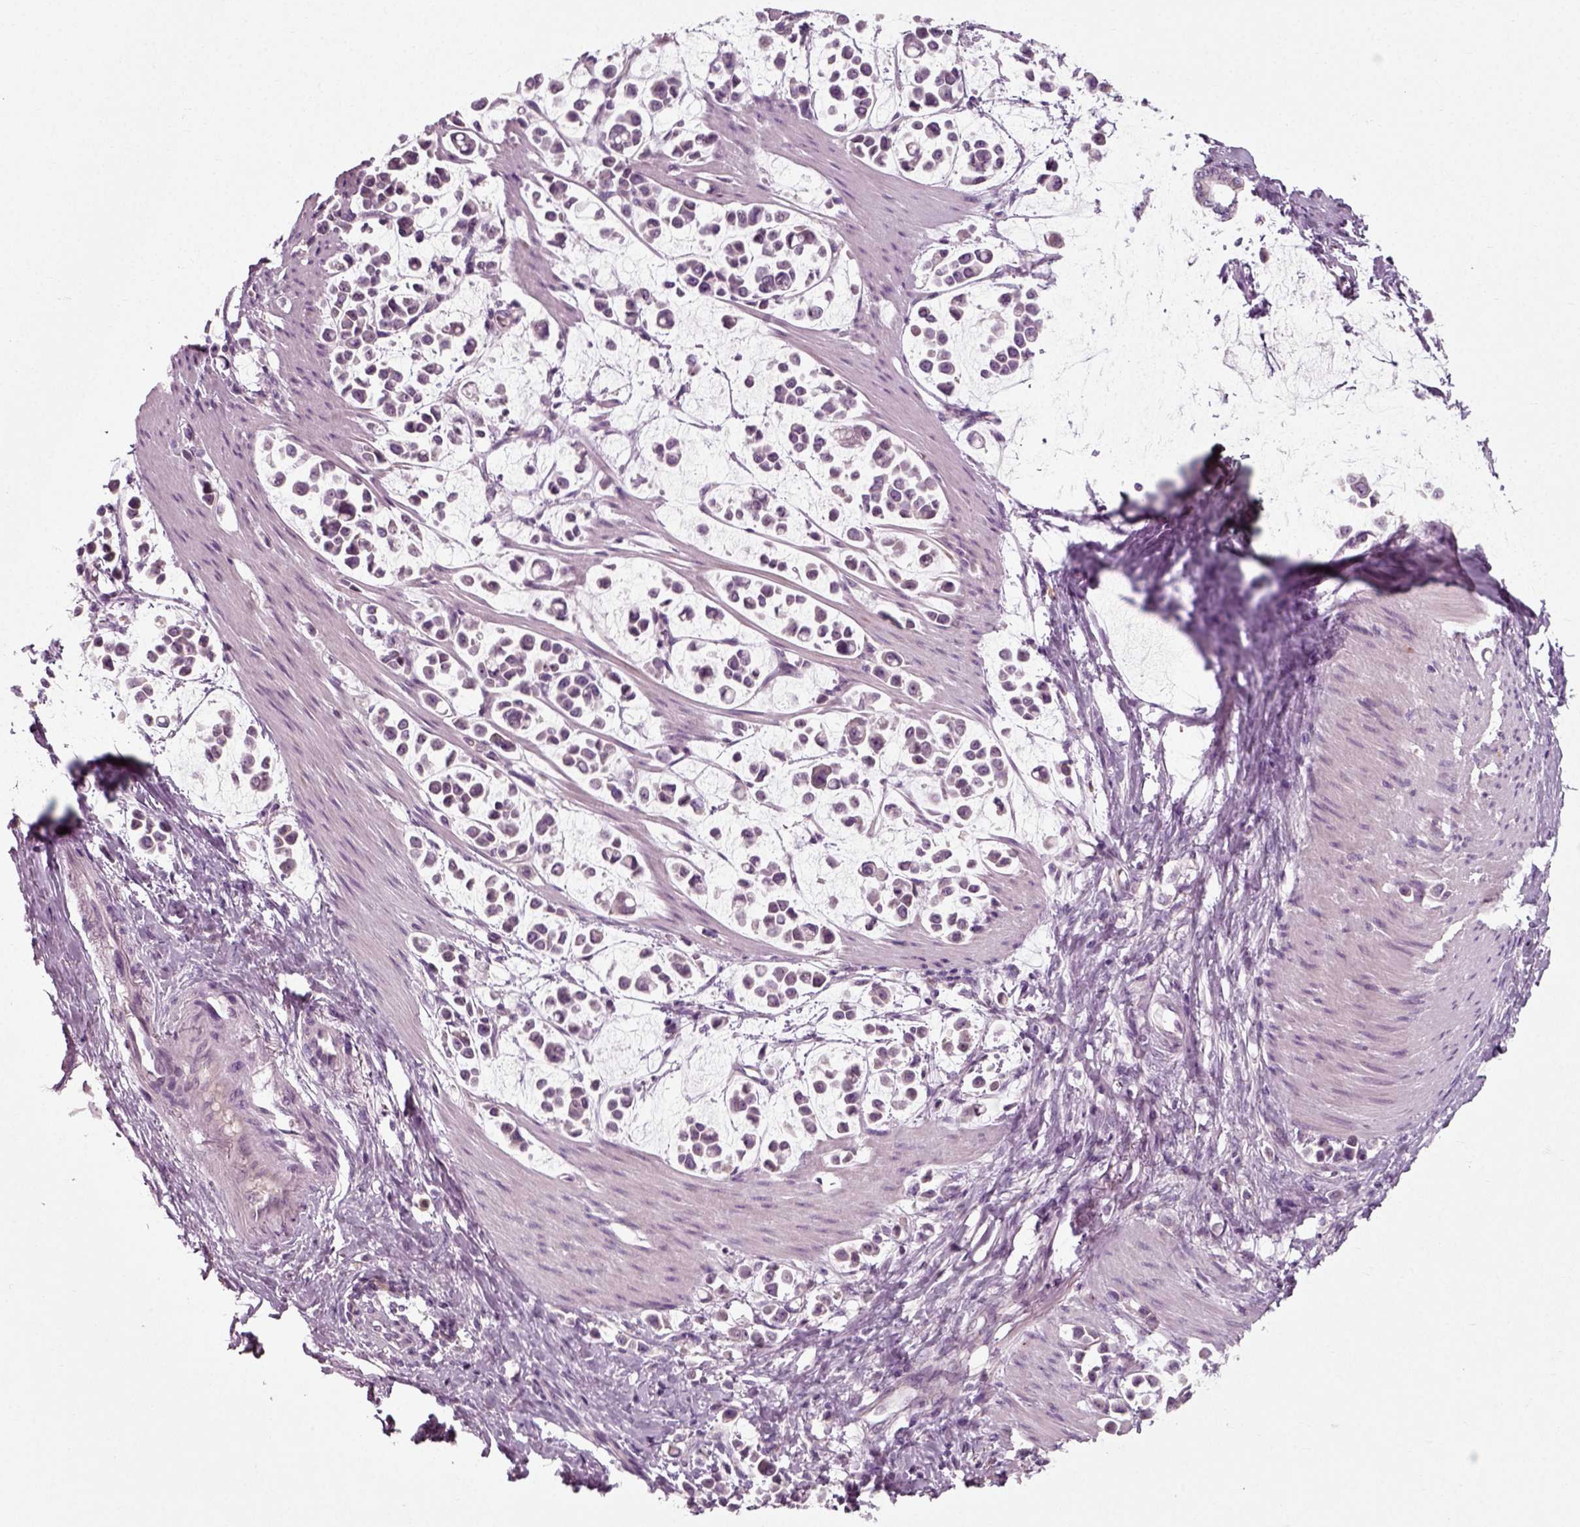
{"staining": {"intensity": "negative", "quantity": "none", "location": "none"}, "tissue": "stomach cancer", "cell_type": "Tumor cells", "image_type": "cancer", "snomed": [{"axis": "morphology", "description": "Adenocarcinoma, NOS"}, {"axis": "topography", "description": "Stomach"}], "caption": "Immunohistochemistry (IHC) image of stomach cancer (adenocarcinoma) stained for a protein (brown), which demonstrates no expression in tumor cells.", "gene": "RND2", "patient": {"sex": "male", "age": 82}}